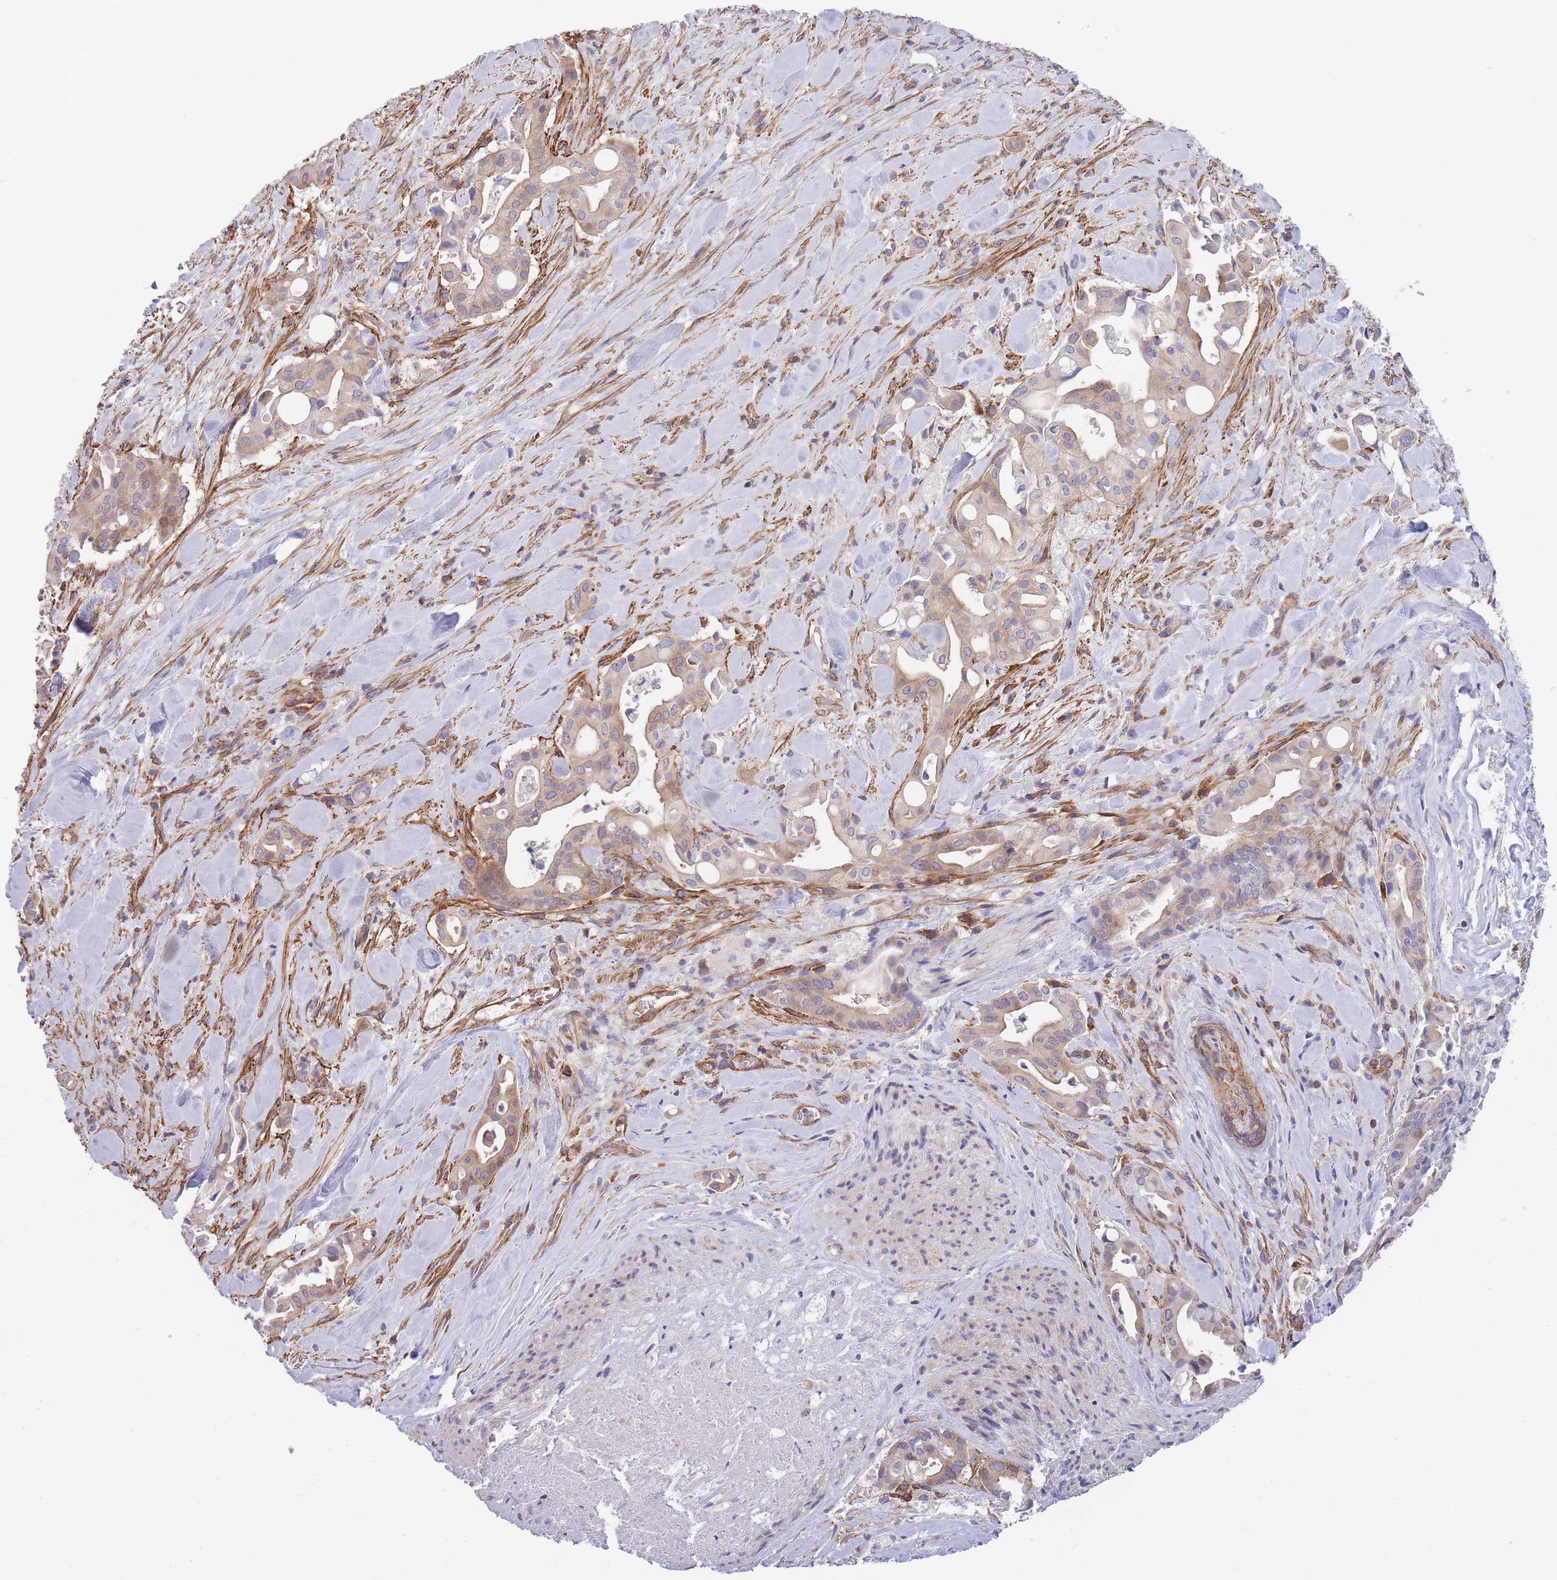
{"staining": {"intensity": "weak", "quantity": "25%-75%", "location": "cytoplasmic/membranous"}, "tissue": "liver cancer", "cell_type": "Tumor cells", "image_type": "cancer", "snomed": [{"axis": "morphology", "description": "Cholangiocarcinoma"}, {"axis": "topography", "description": "Liver"}], "caption": "IHC of human liver cancer (cholangiocarcinoma) reveals low levels of weak cytoplasmic/membranous positivity in approximately 25%-75% of tumor cells.", "gene": "CDC25B", "patient": {"sex": "female", "age": 68}}